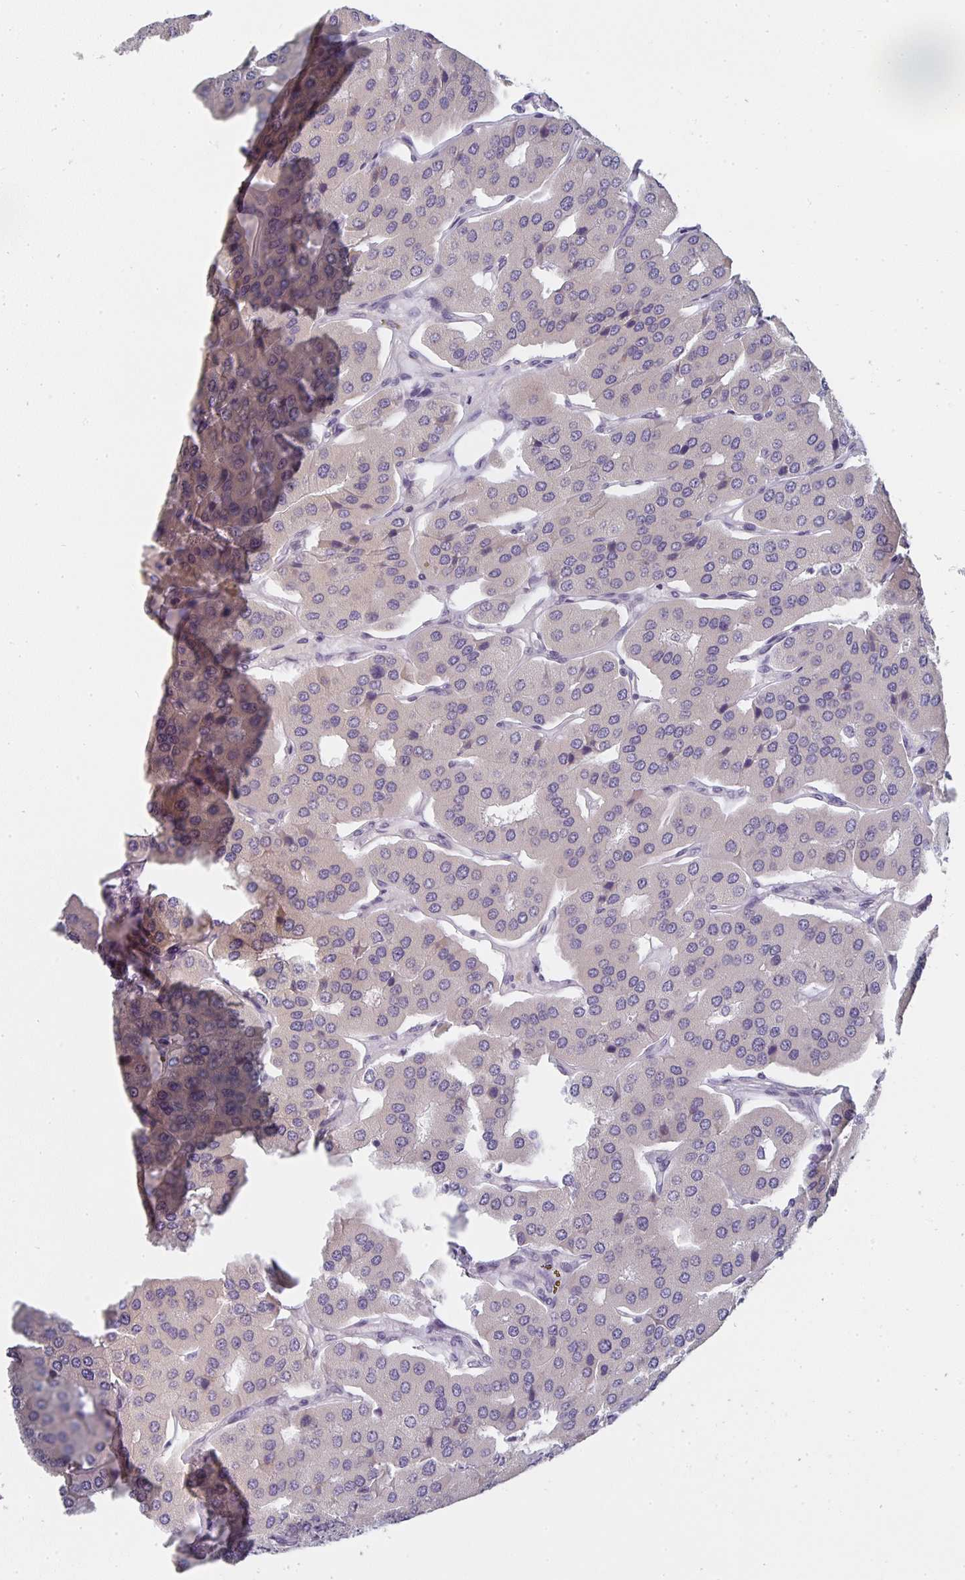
{"staining": {"intensity": "negative", "quantity": "none", "location": "none"}, "tissue": "parathyroid gland", "cell_type": "Glandular cells", "image_type": "normal", "snomed": [{"axis": "morphology", "description": "Normal tissue, NOS"}, {"axis": "morphology", "description": "Adenoma, NOS"}, {"axis": "topography", "description": "Parathyroid gland"}], "caption": "The image reveals no staining of glandular cells in normal parathyroid gland.", "gene": "CTHRC1", "patient": {"sex": "female", "age": 86}}